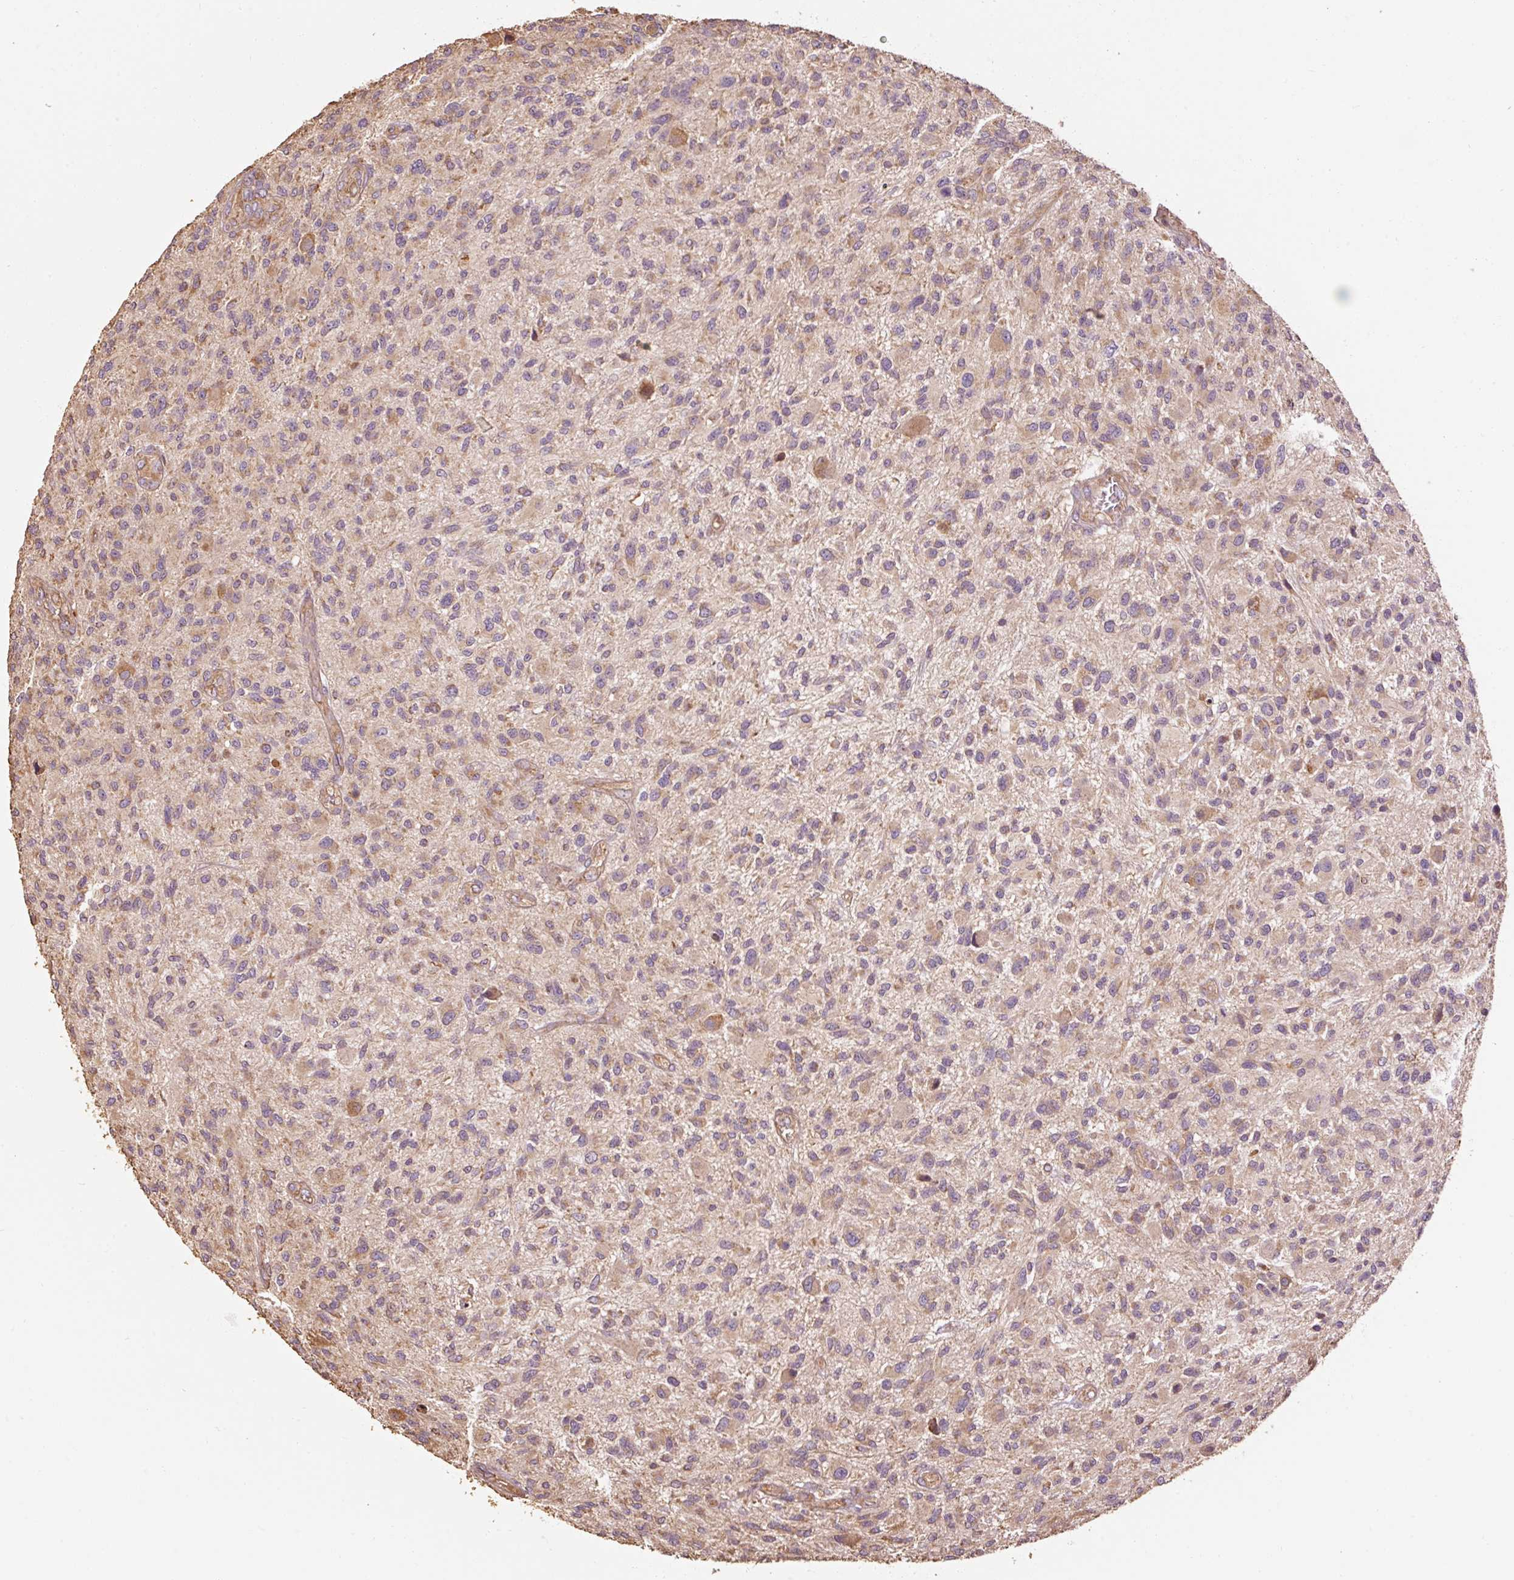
{"staining": {"intensity": "moderate", "quantity": "25%-75%", "location": "cytoplasmic/membranous"}, "tissue": "glioma", "cell_type": "Tumor cells", "image_type": "cancer", "snomed": [{"axis": "morphology", "description": "Glioma, malignant, High grade"}, {"axis": "topography", "description": "Brain"}], "caption": "This is a histology image of immunohistochemistry staining of malignant glioma (high-grade), which shows moderate expression in the cytoplasmic/membranous of tumor cells.", "gene": "EFHC1", "patient": {"sex": "male", "age": 47}}